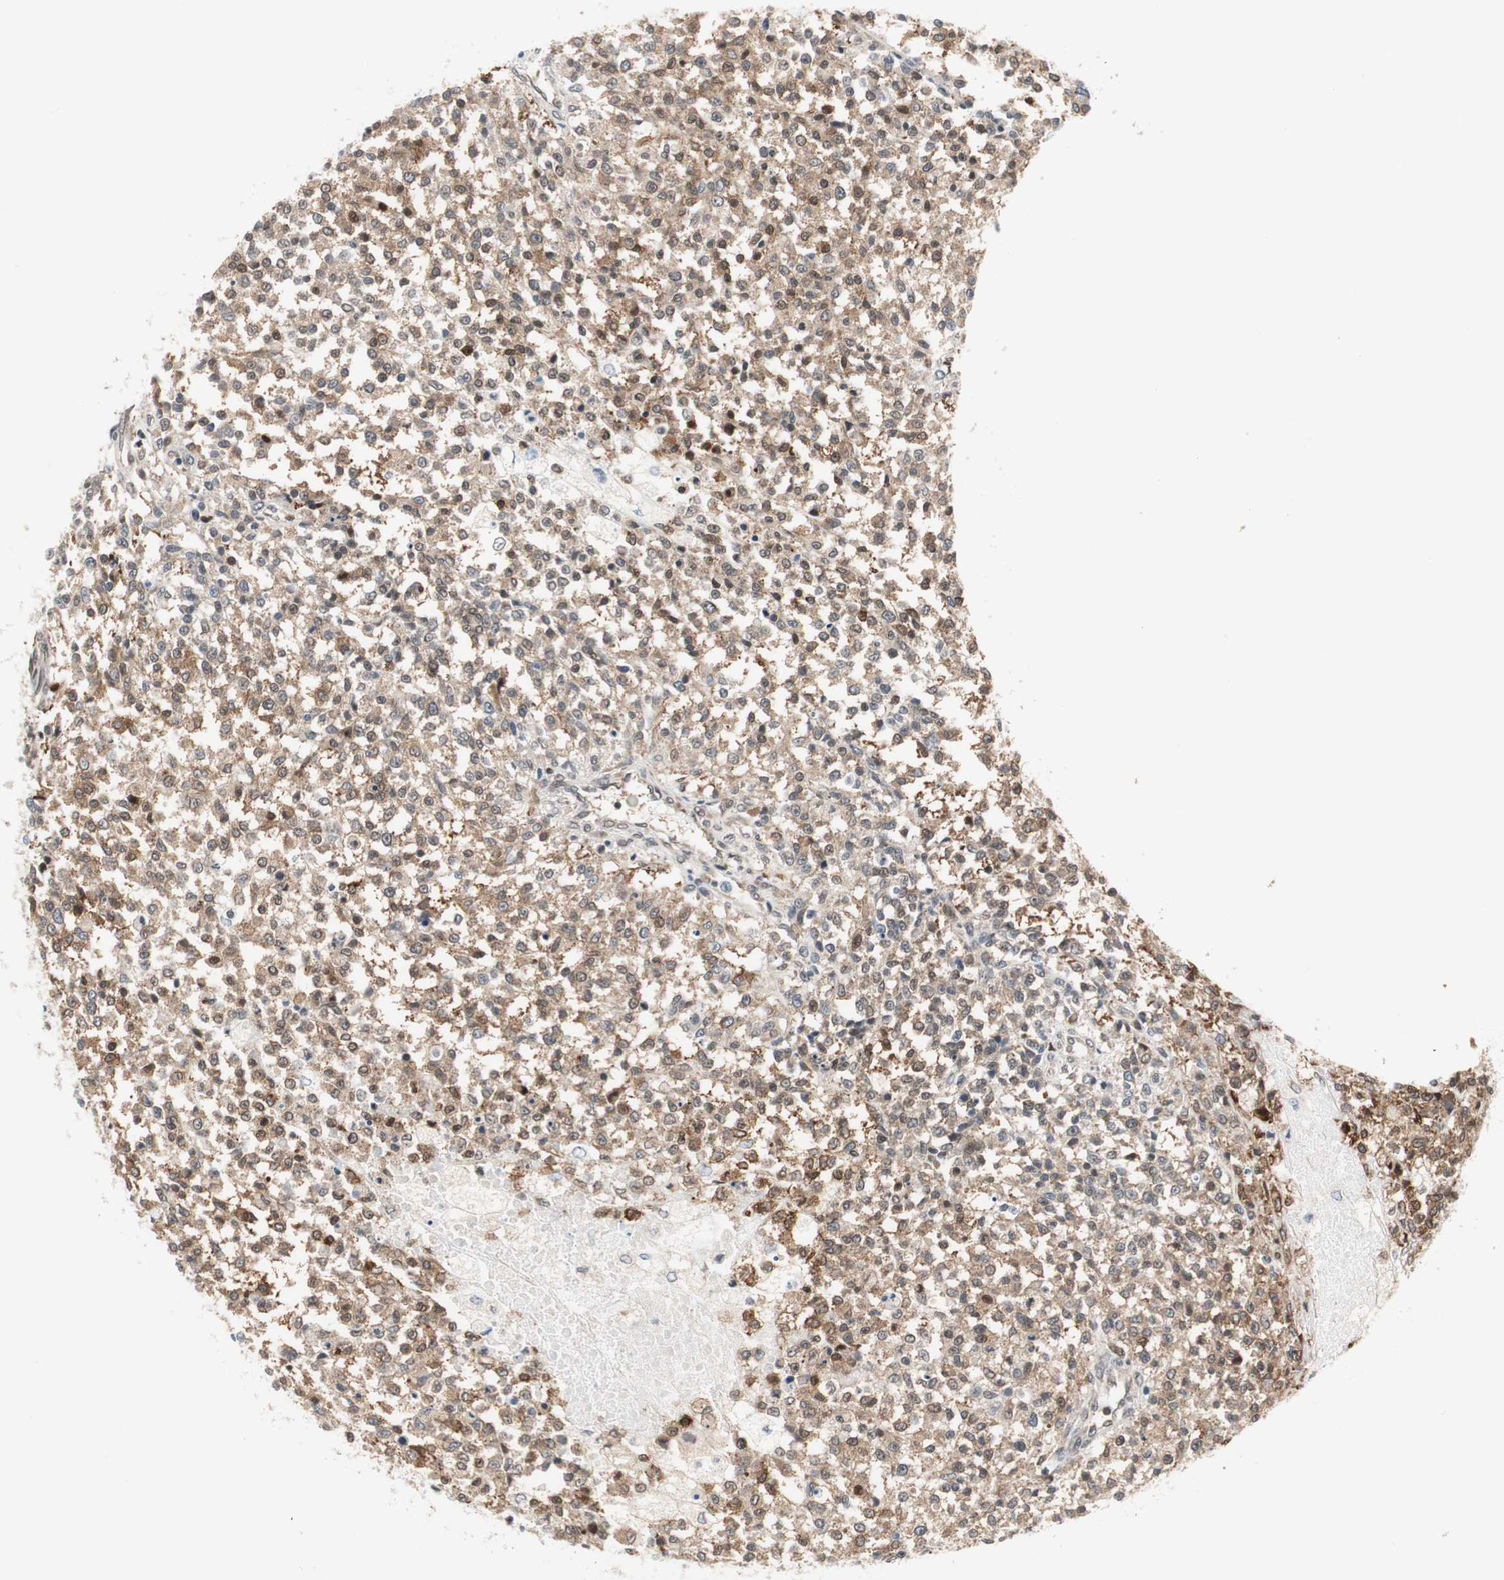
{"staining": {"intensity": "moderate", "quantity": ">75%", "location": "cytoplasmic/membranous"}, "tissue": "testis cancer", "cell_type": "Tumor cells", "image_type": "cancer", "snomed": [{"axis": "morphology", "description": "Seminoma, NOS"}, {"axis": "topography", "description": "Testis"}], "caption": "Approximately >75% of tumor cells in human testis cancer (seminoma) show moderate cytoplasmic/membranous protein positivity as visualized by brown immunohistochemical staining.", "gene": "ZNF512B", "patient": {"sex": "male", "age": 59}}